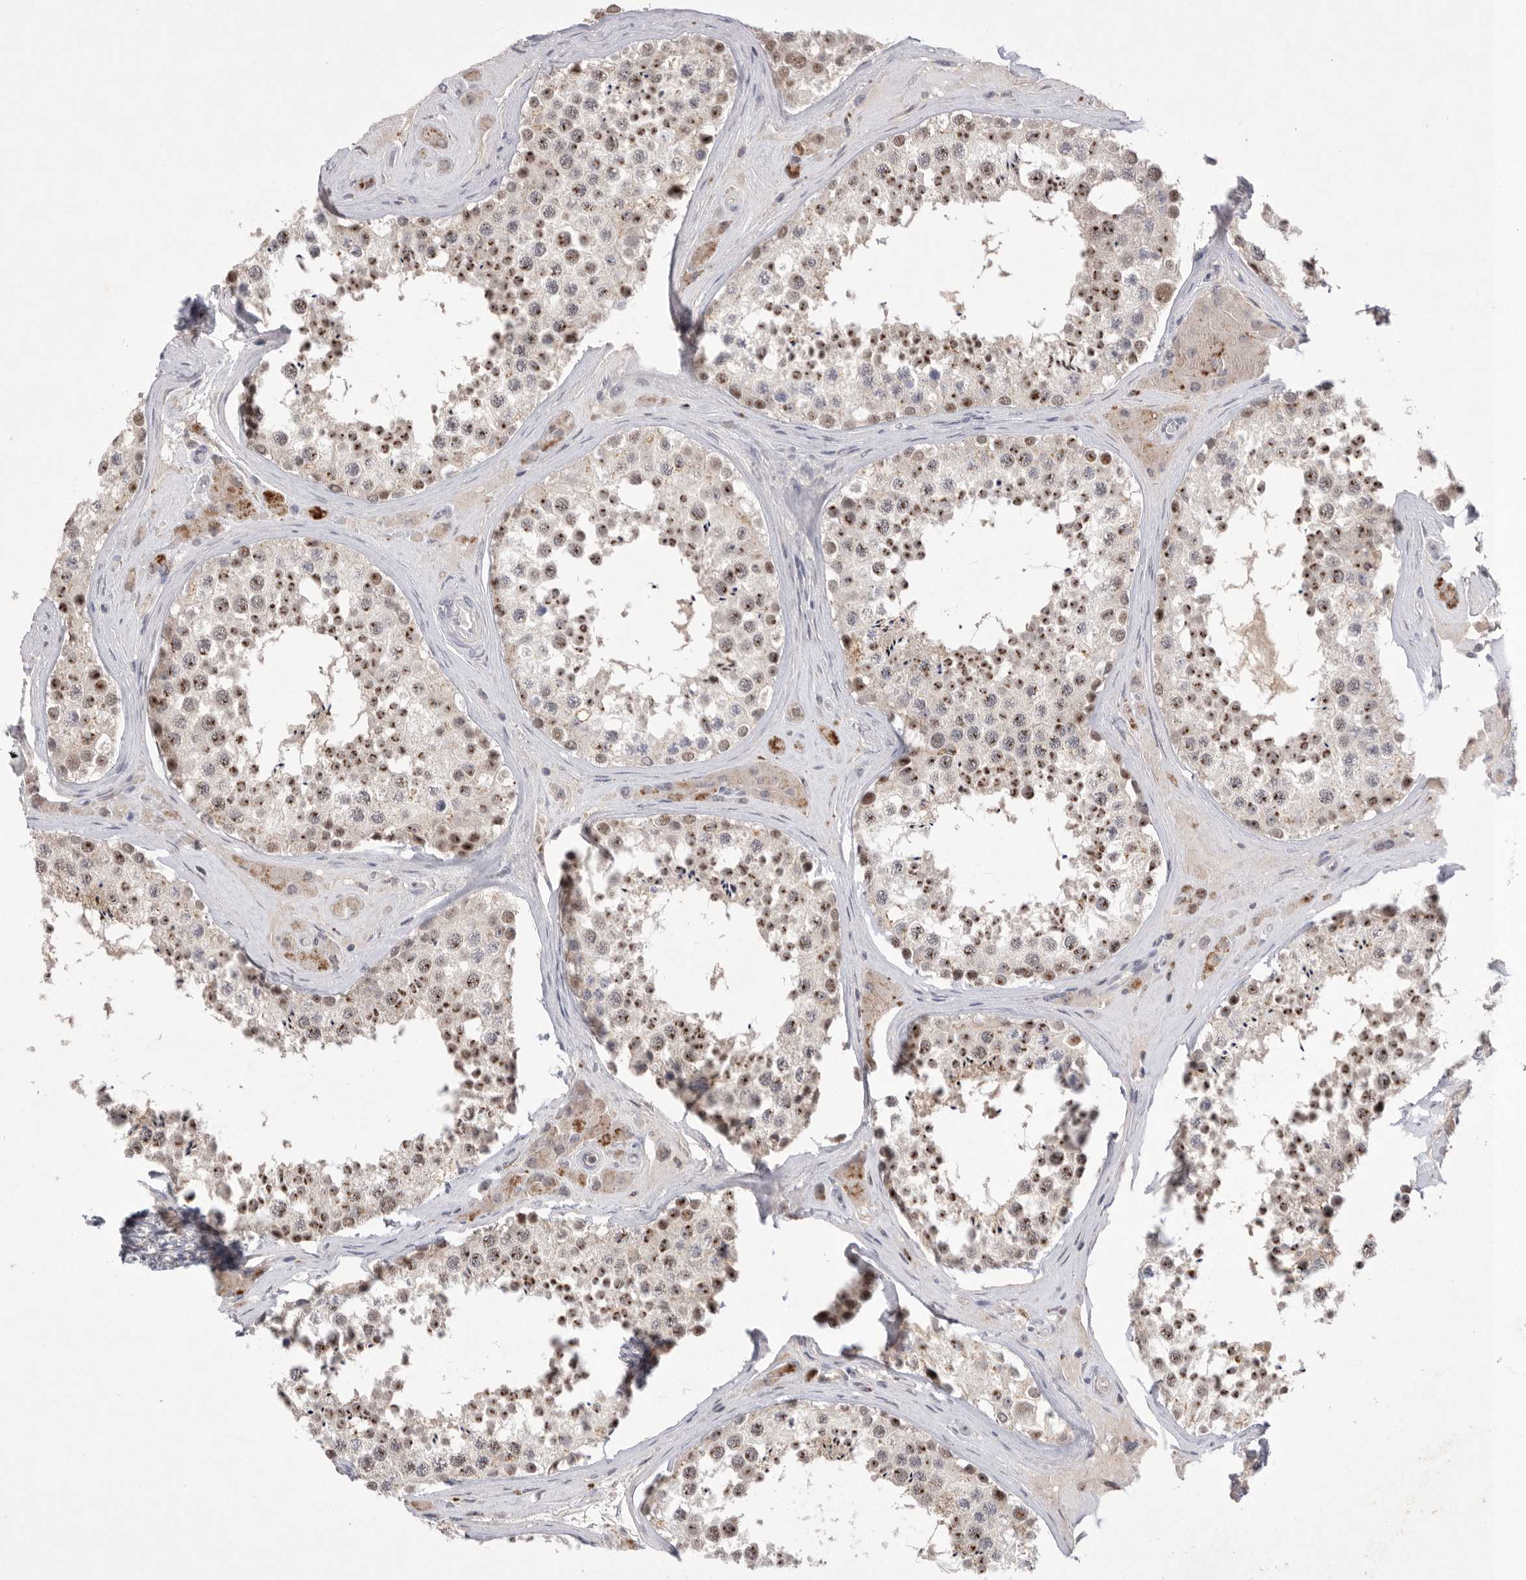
{"staining": {"intensity": "moderate", "quantity": ">75%", "location": "cytoplasmic/membranous,nuclear"}, "tissue": "testis", "cell_type": "Cells in seminiferous ducts", "image_type": "normal", "snomed": [{"axis": "morphology", "description": "Normal tissue, NOS"}, {"axis": "topography", "description": "Testis"}], "caption": "A photomicrograph showing moderate cytoplasmic/membranous,nuclear staining in approximately >75% of cells in seminiferous ducts in benign testis, as visualized by brown immunohistochemical staining.", "gene": "HUS1", "patient": {"sex": "male", "age": 46}}